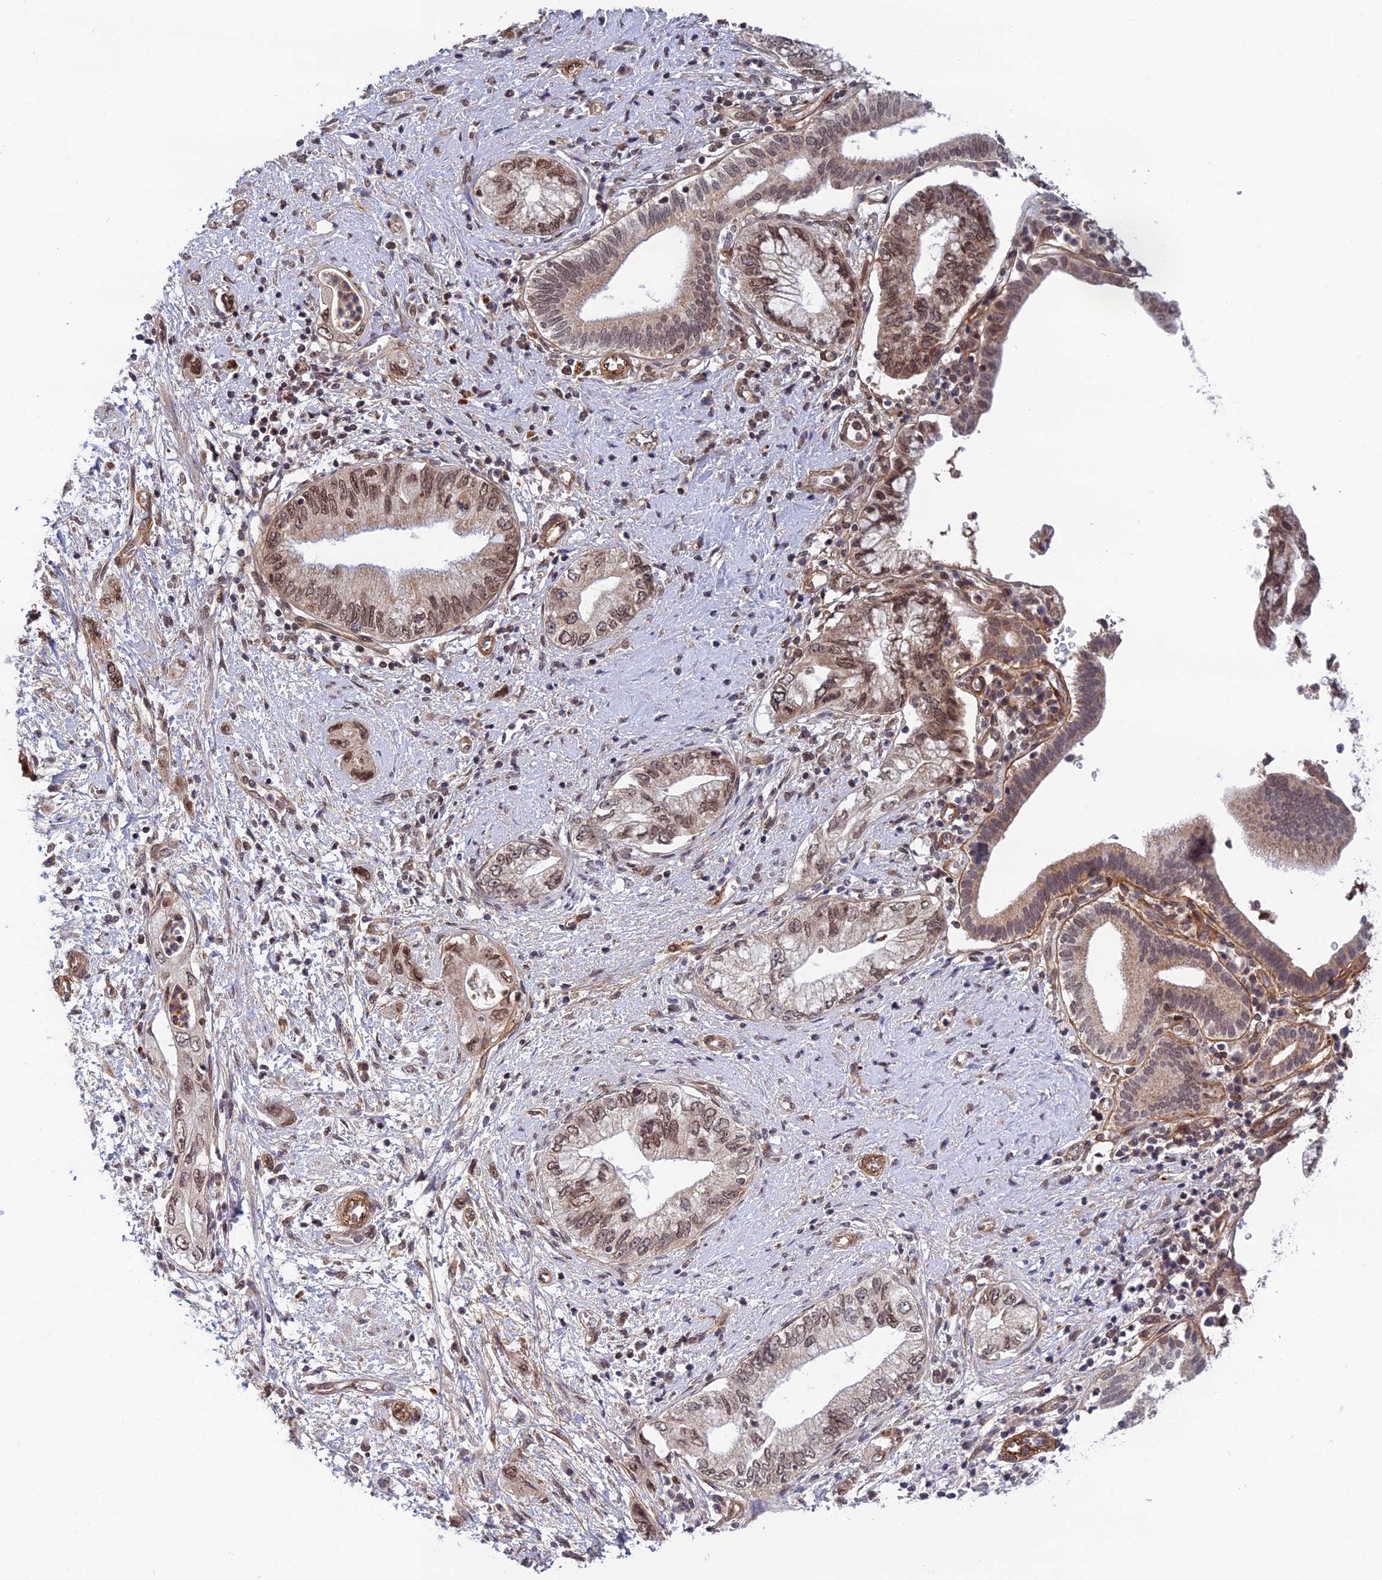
{"staining": {"intensity": "moderate", "quantity": ">75%", "location": "nuclear"}, "tissue": "pancreatic cancer", "cell_type": "Tumor cells", "image_type": "cancer", "snomed": [{"axis": "morphology", "description": "Adenocarcinoma, NOS"}, {"axis": "topography", "description": "Pancreas"}], "caption": "IHC (DAB (3,3'-diaminobenzidine)) staining of pancreatic cancer exhibits moderate nuclear protein expression in approximately >75% of tumor cells.", "gene": "REXO1", "patient": {"sex": "female", "age": 73}}